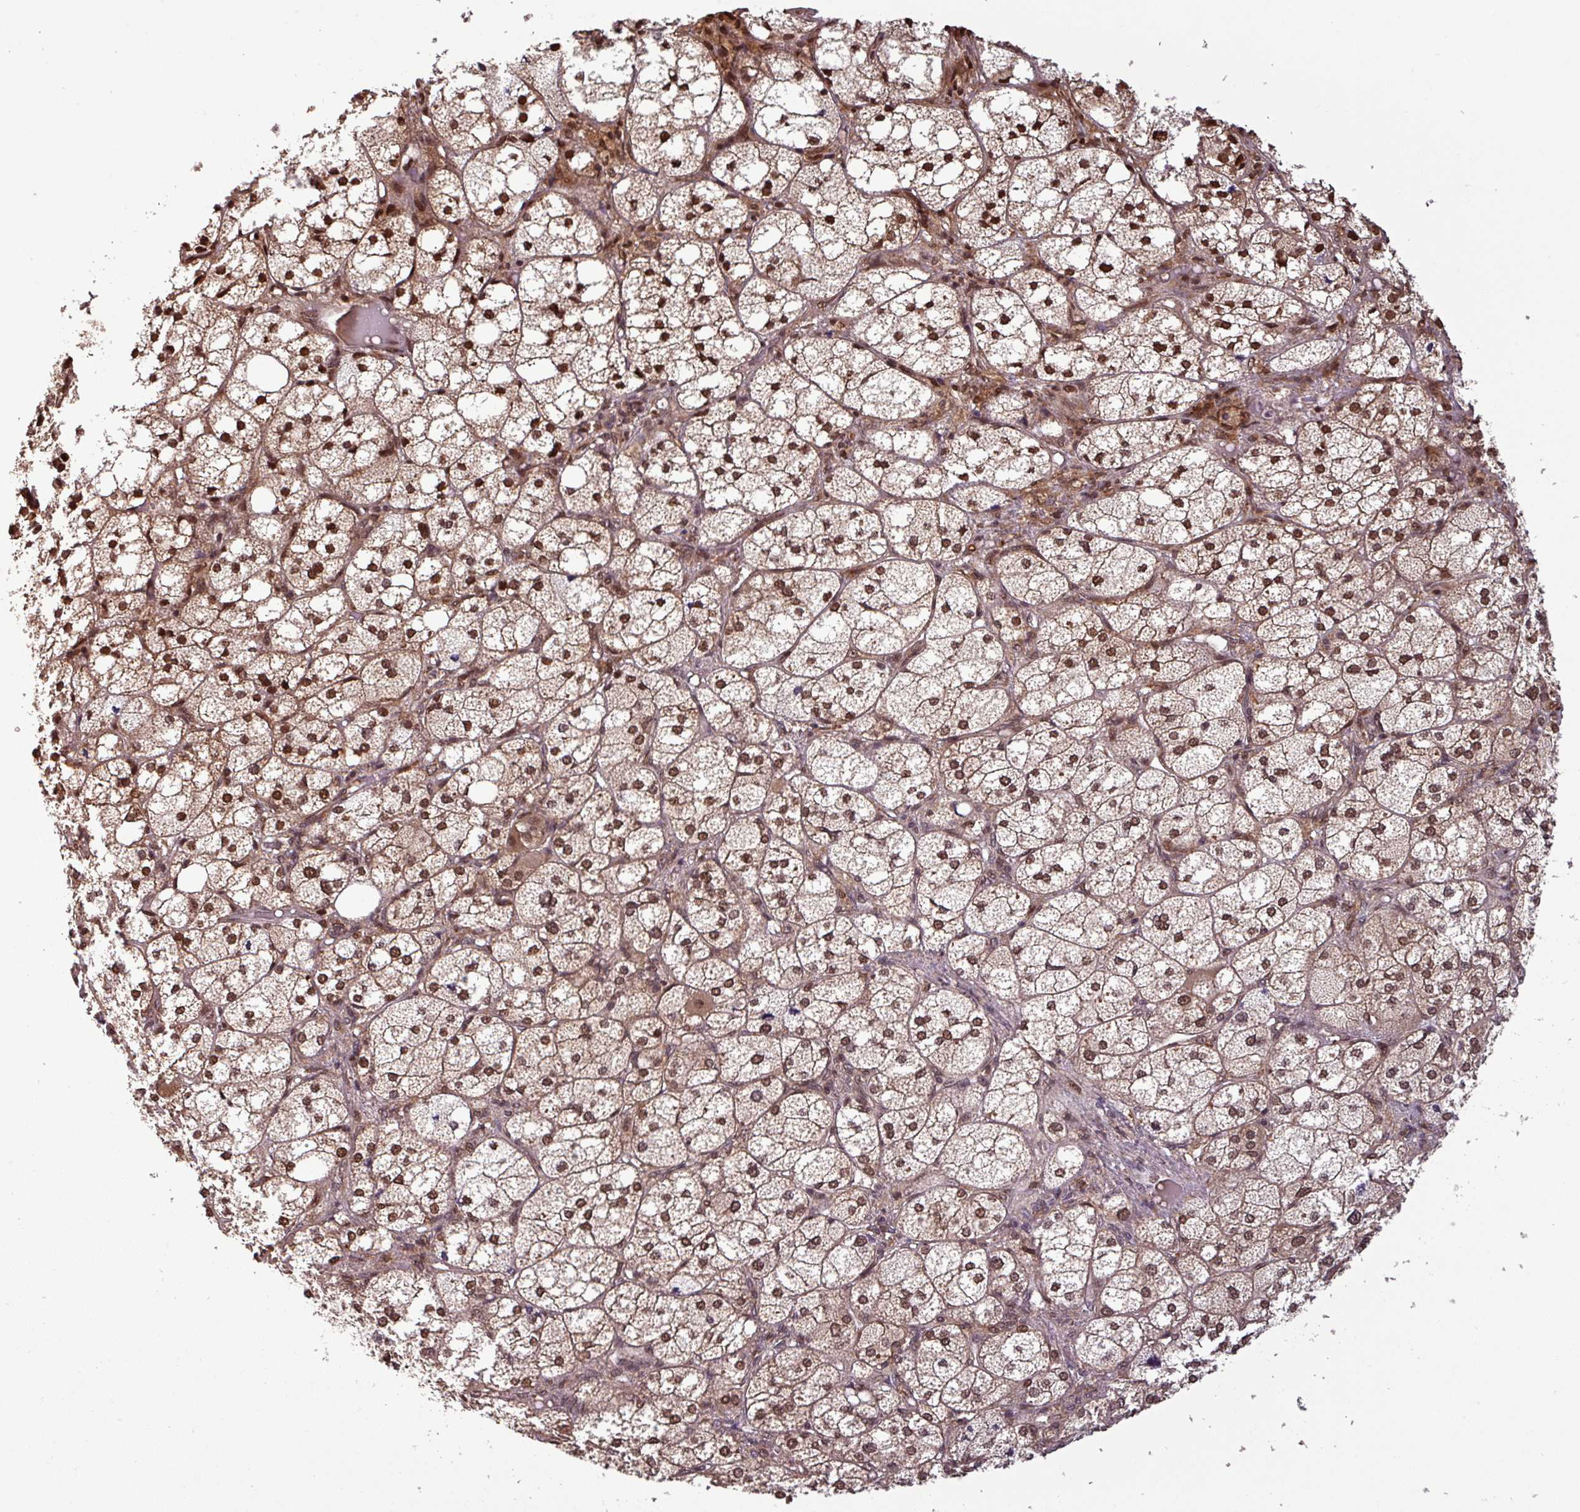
{"staining": {"intensity": "strong", "quantity": ">75%", "location": "nuclear"}, "tissue": "adrenal gland", "cell_type": "Glandular cells", "image_type": "normal", "snomed": [{"axis": "morphology", "description": "Normal tissue, NOS"}, {"axis": "topography", "description": "Adrenal gland"}], "caption": "This micrograph reveals normal adrenal gland stained with immunohistochemistry (IHC) to label a protein in brown. The nuclear of glandular cells show strong positivity for the protein. Nuclei are counter-stained blue.", "gene": "NOB1", "patient": {"sex": "female", "age": 61}}